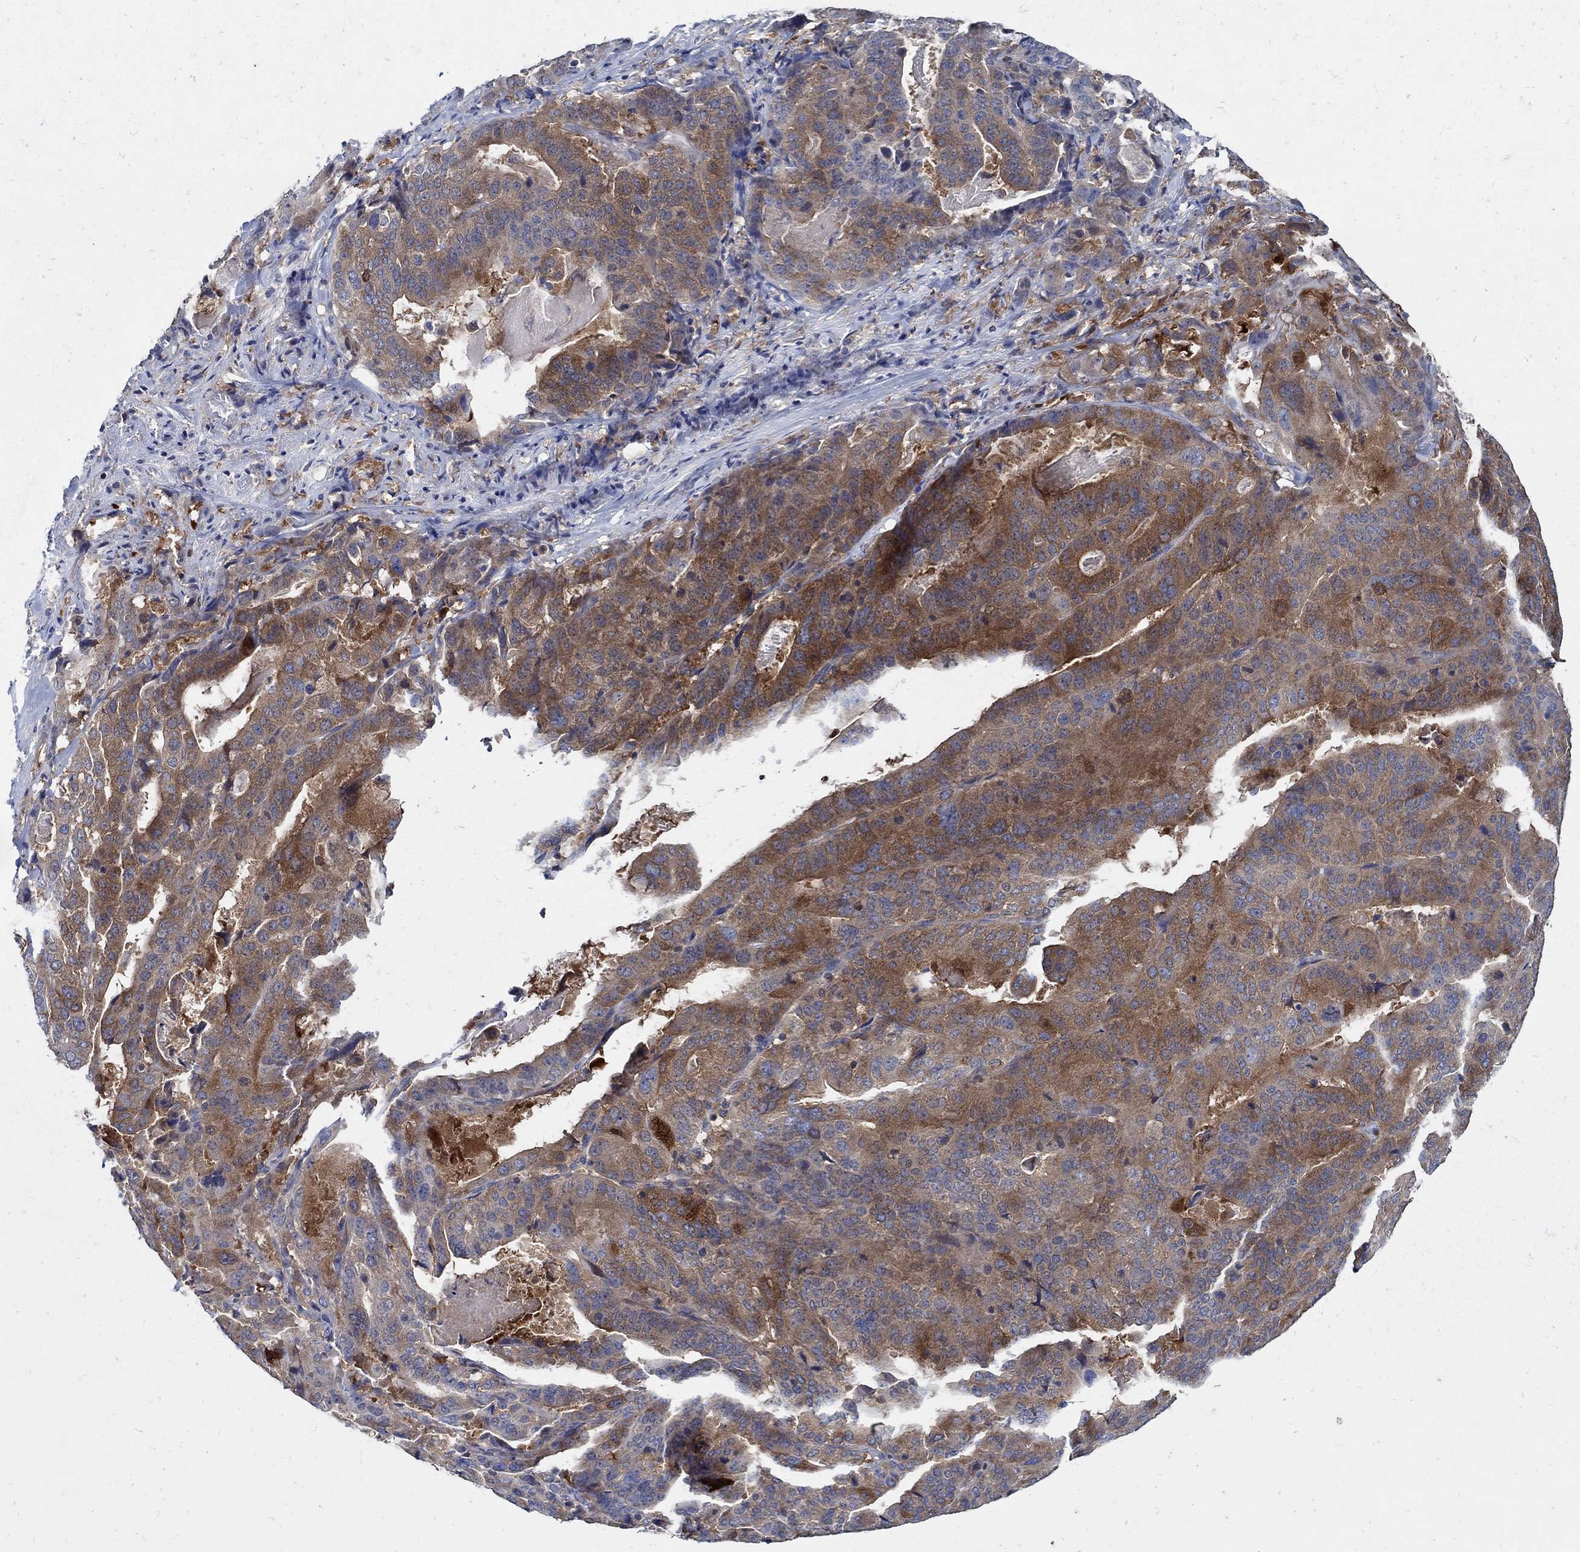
{"staining": {"intensity": "strong", "quantity": "25%-75%", "location": "cytoplasmic/membranous"}, "tissue": "stomach cancer", "cell_type": "Tumor cells", "image_type": "cancer", "snomed": [{"axis": "morphology", "description": "Adenocarcinoma, NOS"}, {"axis": "topography", "description": "Stomach"}], "caption": "Tumor cells exhibit high levels of strong cytoplasmic/membranous positivity in about 25%-75% of cells in human stomach cancer (adenocarcinoma).", "gene": "MTHFR", "patient": {"sex": "male", "age": 48}}